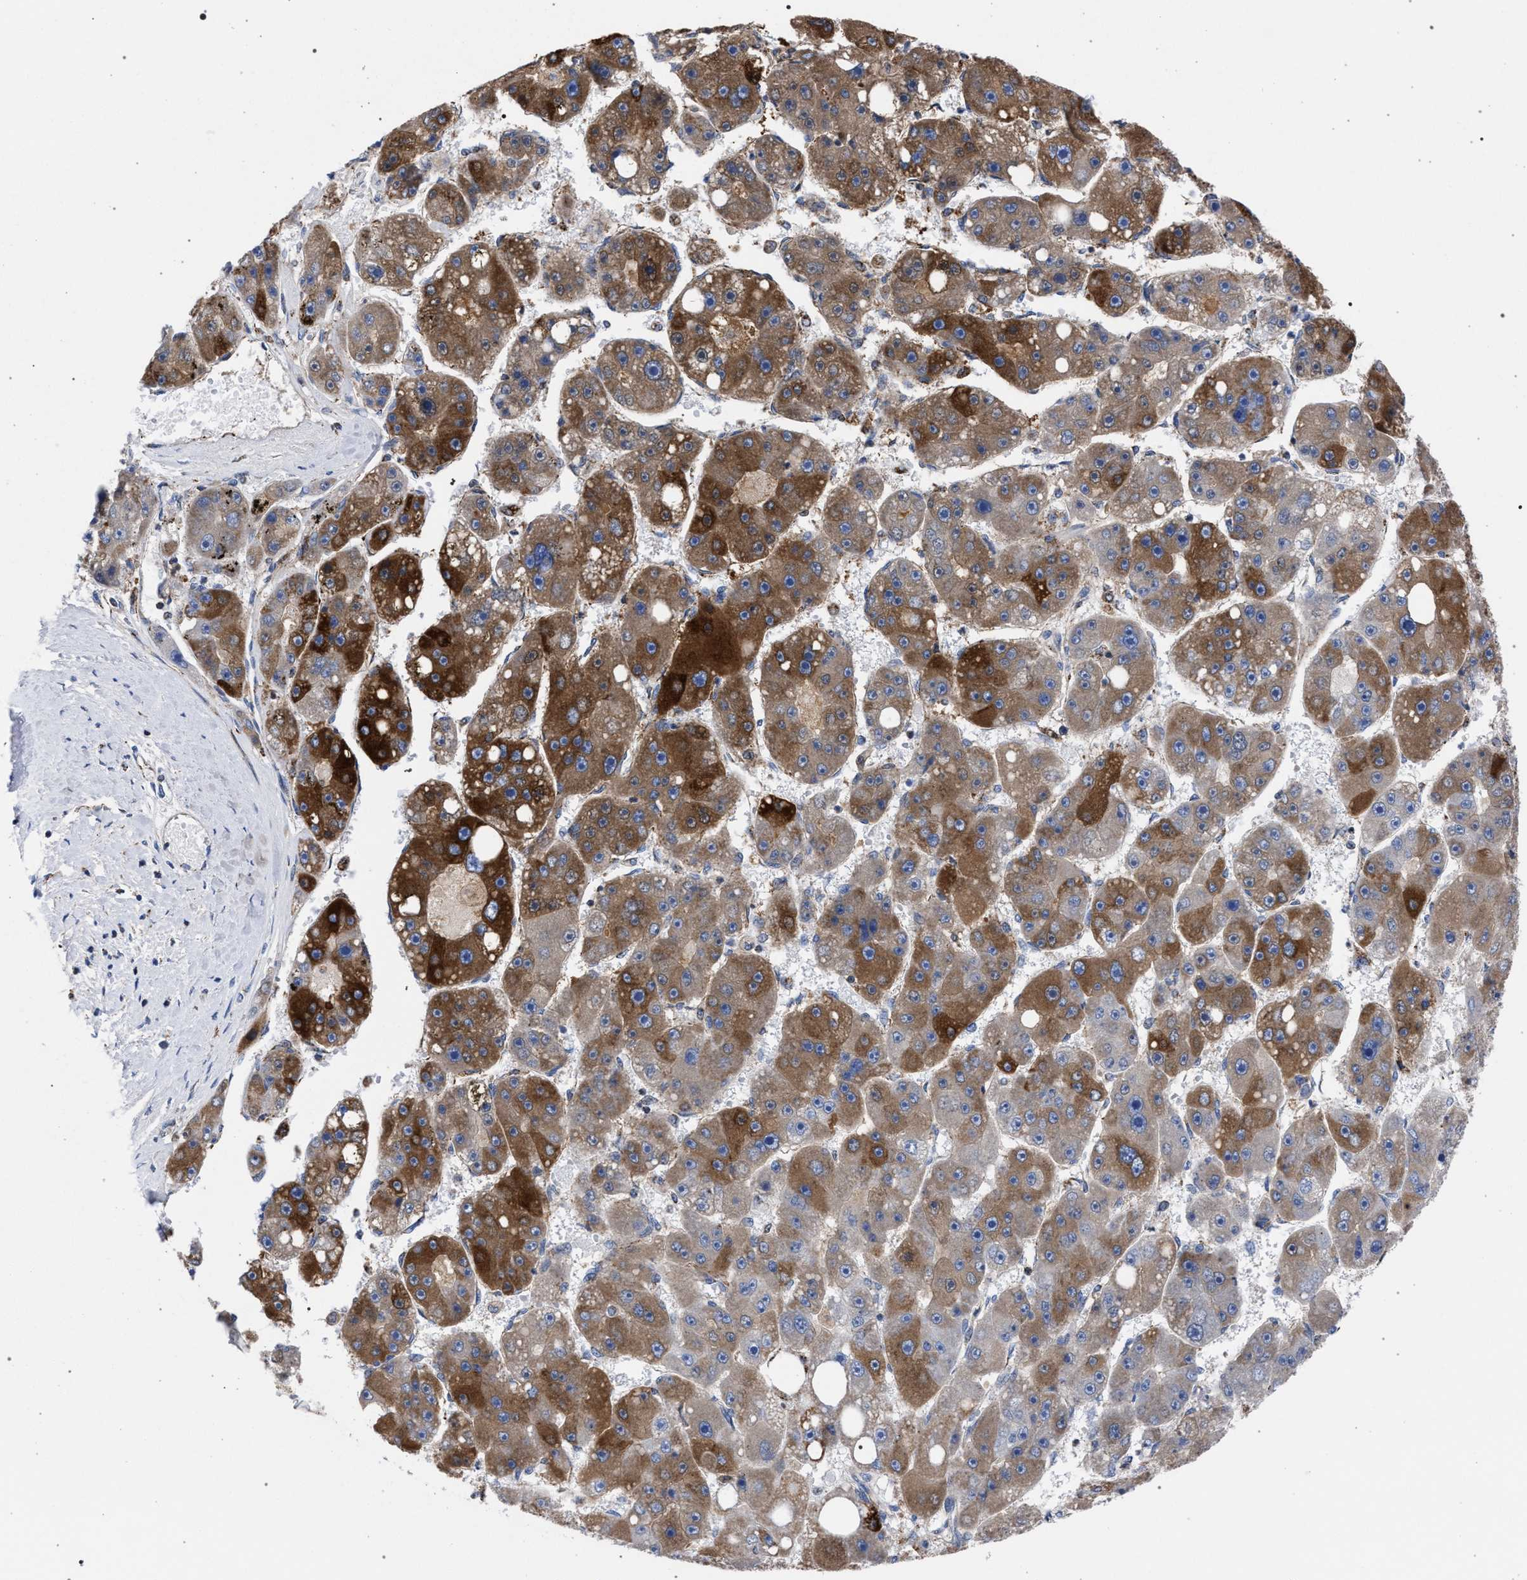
{"staining": {"intensity": "moderate", "quantity": ">75%", "location": "cytoplasmic/membranous"}, "tissue": "liver cancer", "cell_type": "Tumor cells", "image_type": "cancer", "snomed": [{"axis": "morphology", "description": "Carcinoma, Hepatocellular, NOS"}, {"axis": "topography", "description": "Liver"}], "caption": "Human liver hepatocellular carcinoma stained with a brown dye demonstrates moderate cytoplasmic/membranous positive staining in approximately >75% of tumor cells.", "gene": "ACADS", "patient": {"sex": "female", "age": 61}}